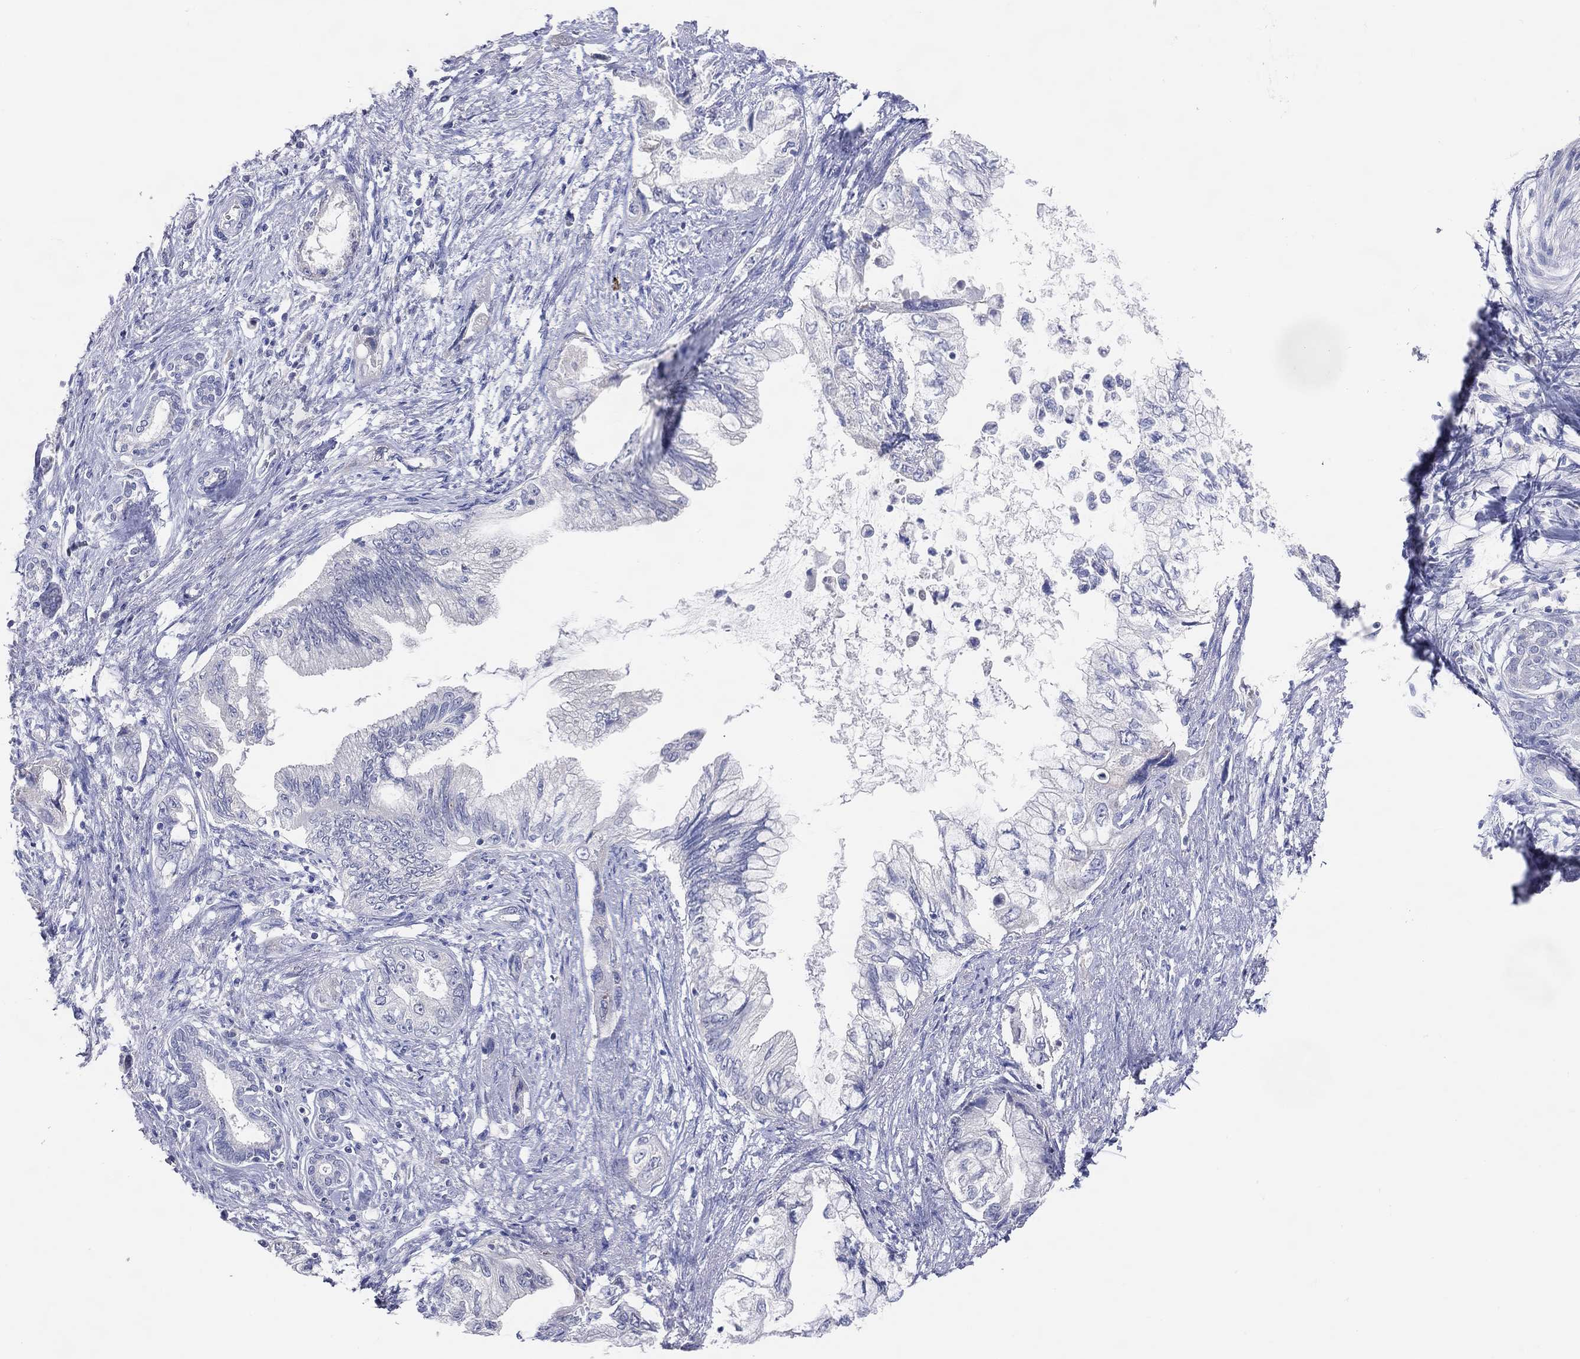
{"staining": {"intensity": "negative", "quantity": "none", "location": "none"}, "tissue": "pancreatic cancer", "cell_type": "Tumor cells", "image_type": "cancer", "snomed": [{"axis": "morphology", "description": "Adenocarcinoma, NOS"}, {"axis": "topography", "description": "Pancreas"}], "caption": "Pancreatic cancer (adenocarcinoma) stained for a protein using immunohistochemistry (IHC) shows no positivity tumor cells.", "gene": "DNAH6", "patient": {"sex": "female", "age": 73}}